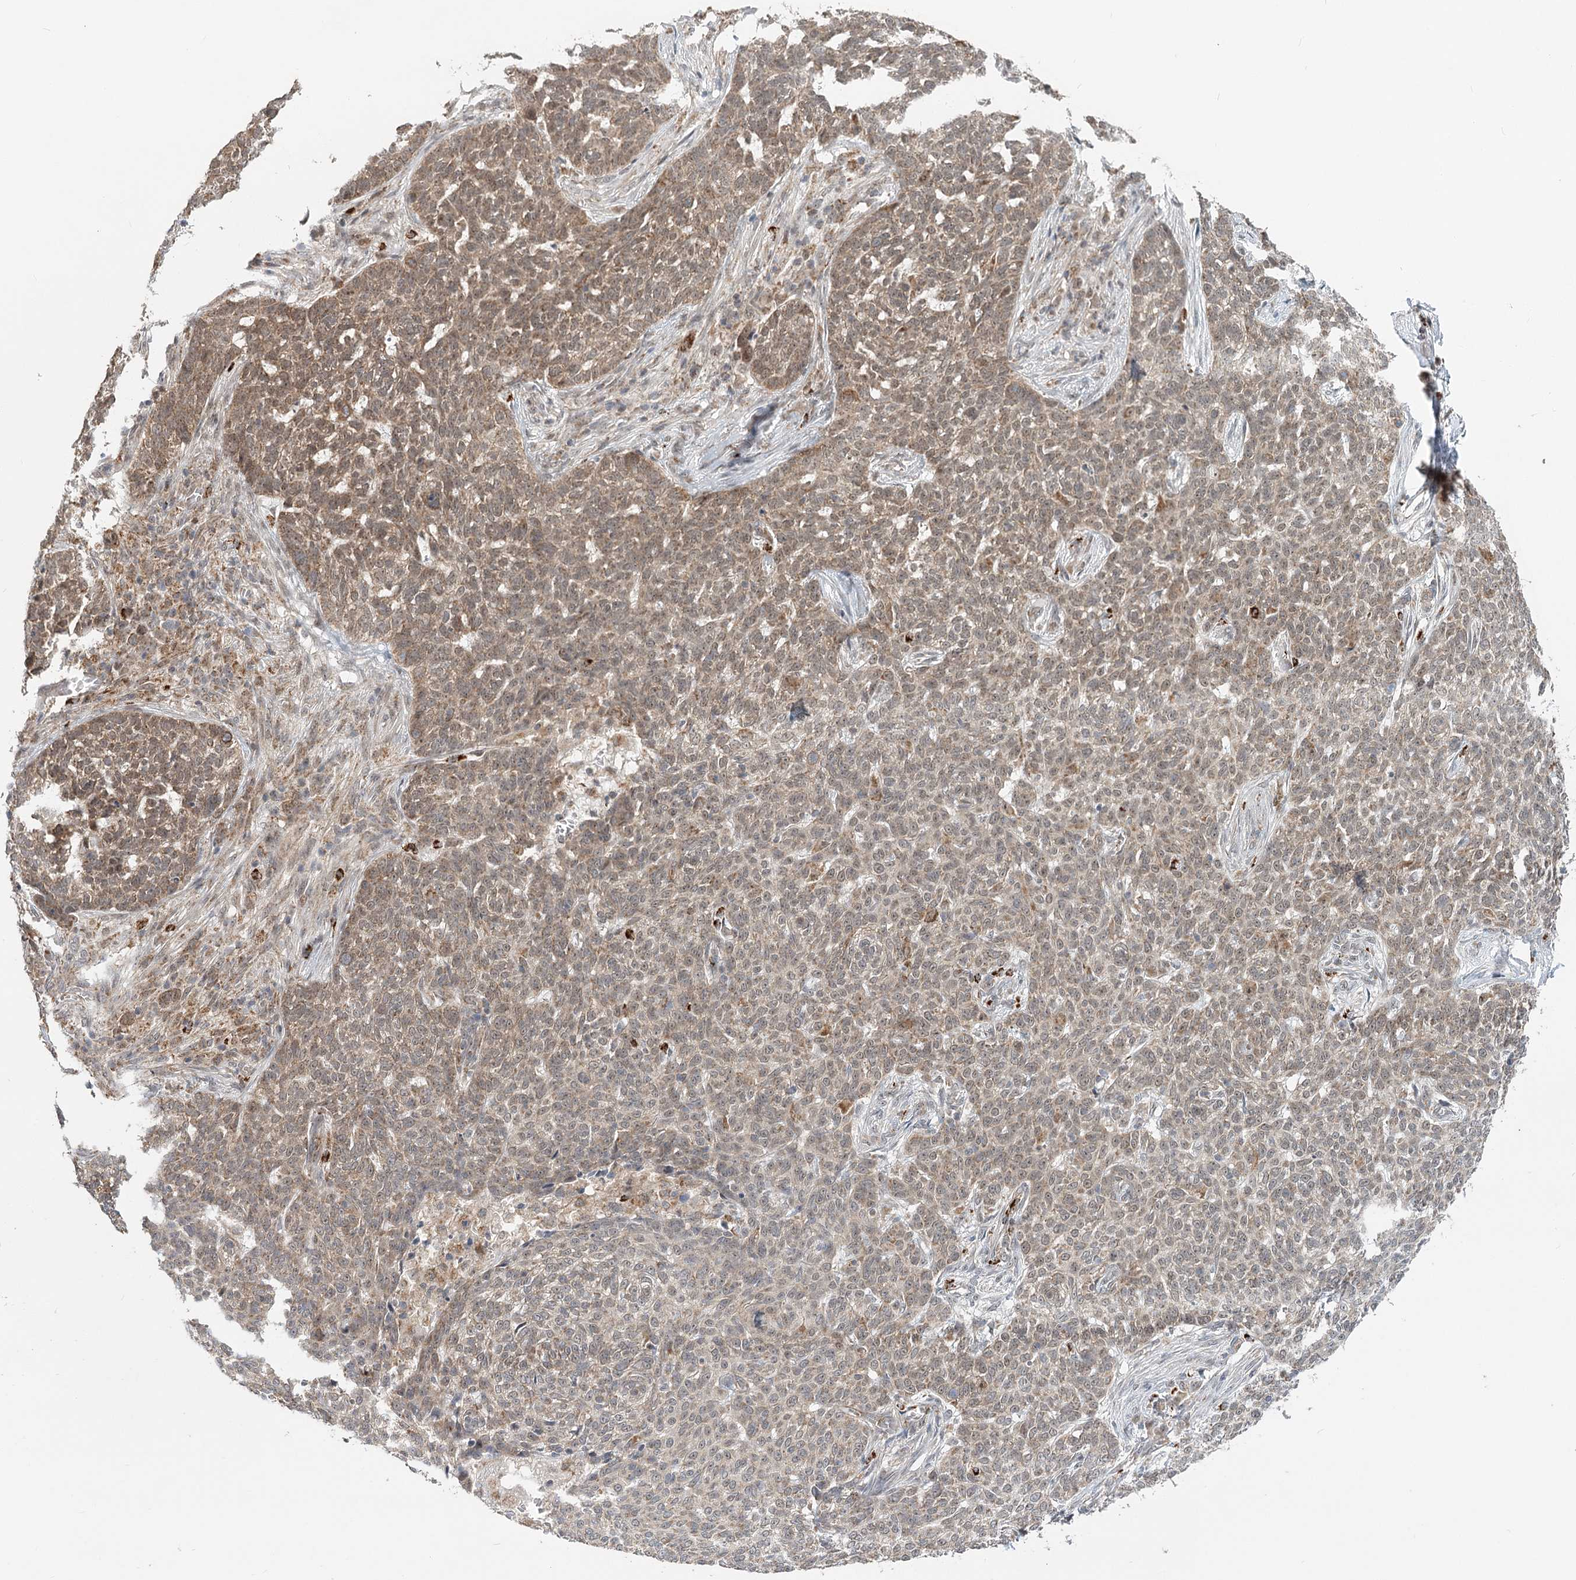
{"staining": {"intensity": "weak", "quantity": "25%-75%", "location": "cytoplasmic/membranous,nuclear"}, "tissue": "skin cancer", "cell_type": "Tumor cells", "image_type": "cancer", "snomed": [{"axis": "morphology", "description": "Basal cell carcinoma"}, {"axis": "topography", "description": "Skin"}], "caption": "Skin cancer (basal cell carcinoma) stained for a protein shows weak cytoplasmic/membranous and nuclear positivity in tumor cells.", "gene": "RTN4IP1", "patient": {"sex": "male", "age": 85}}